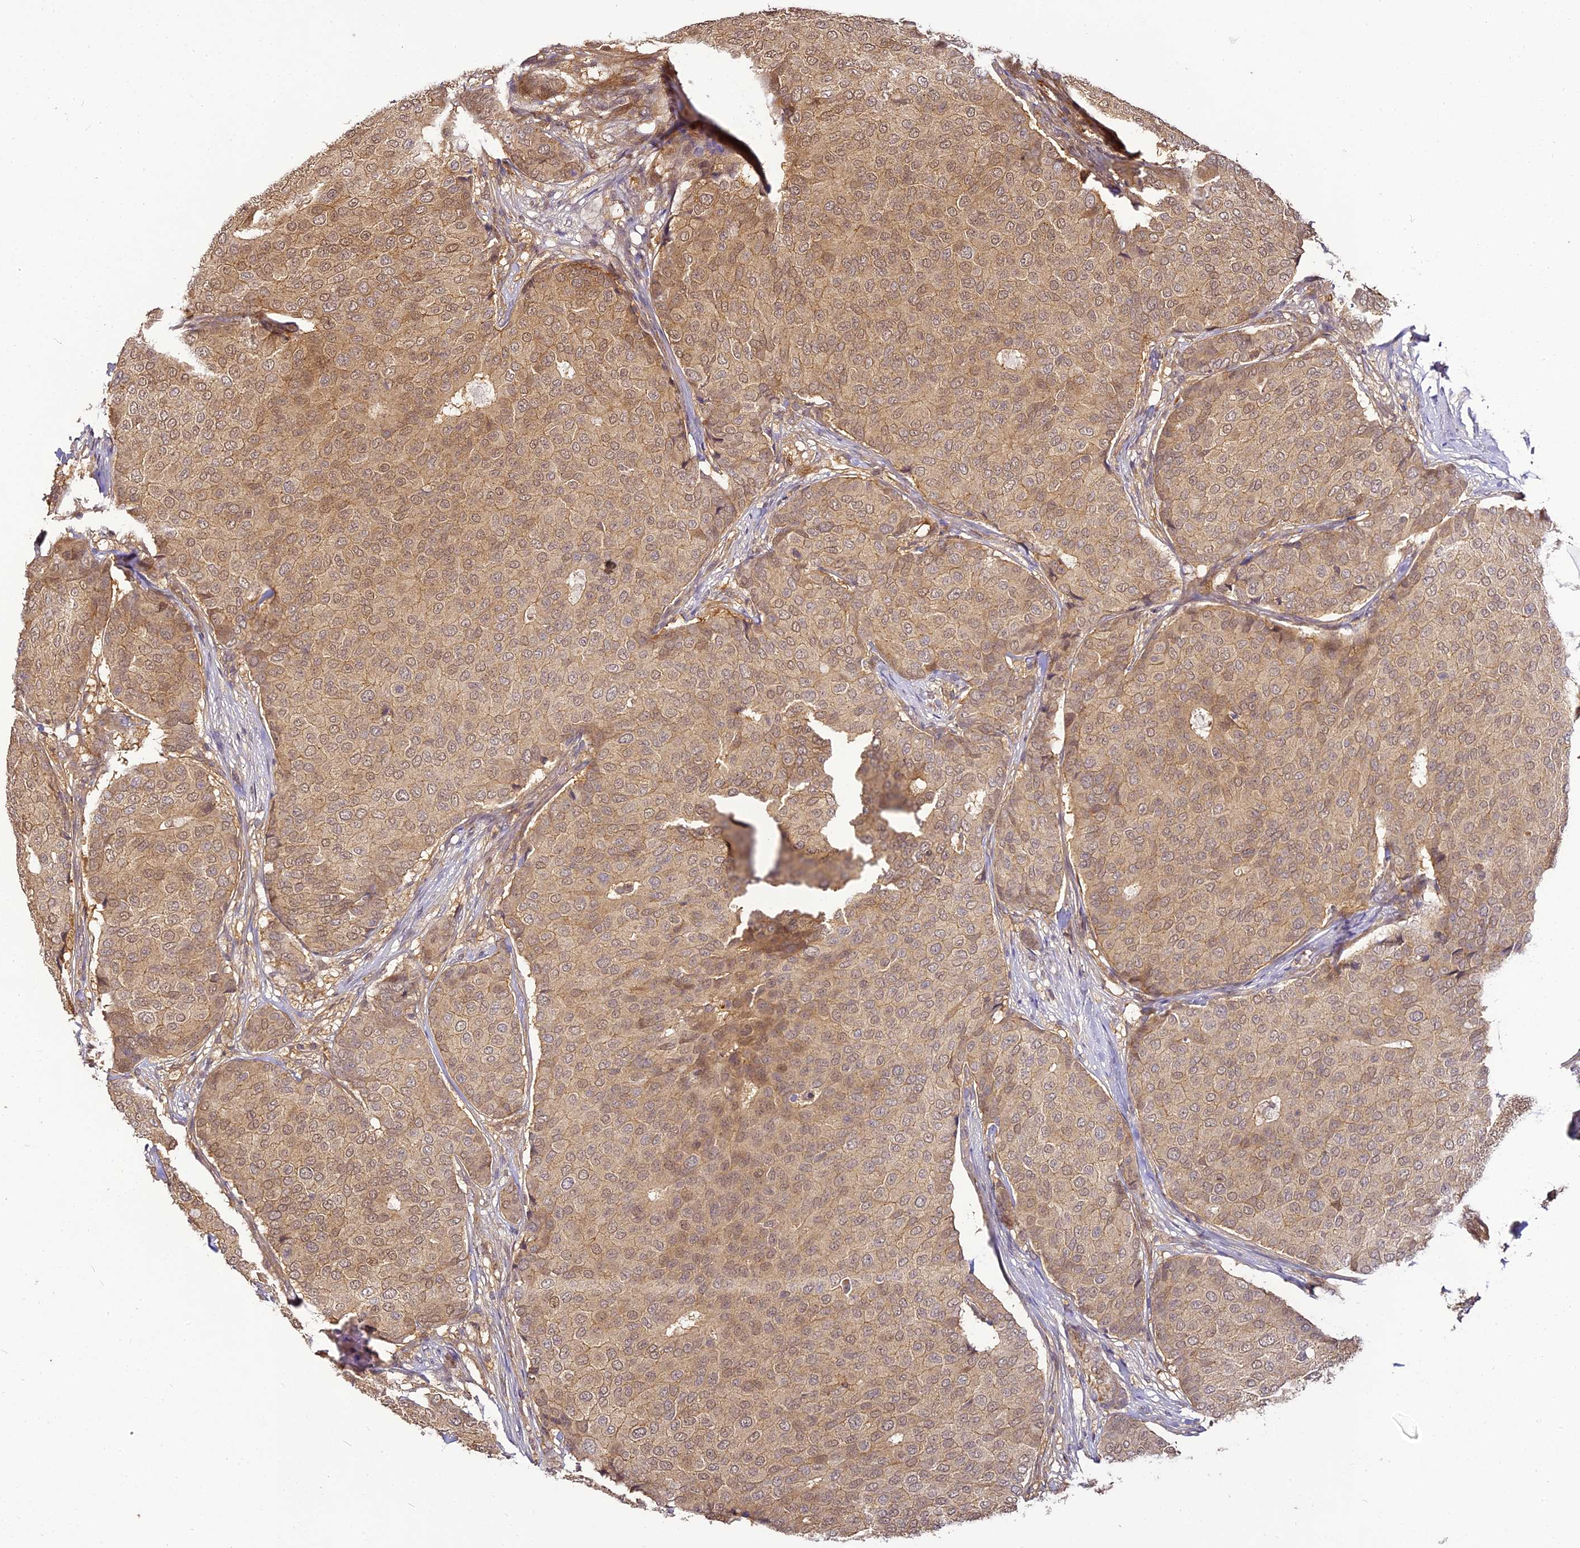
{"staining": {"intensity": "weak", "quantity": ">75%", "location": "cytoplasmic/membranous"}, "tissue": "breast cancer", "cell_type": "Tumor cells", "image_type": "cancer", "snomed": [{"axis": "morphology", "description": "Duct carcinoma"}, {"axis": "topography", "description": "Breast"}], "caption": "Breast cancer stained with a protein marker exhibits weak staining in tumor cells.", "gene": "BCDIN3D", "patient": {"sex": "female", "age": 75}}